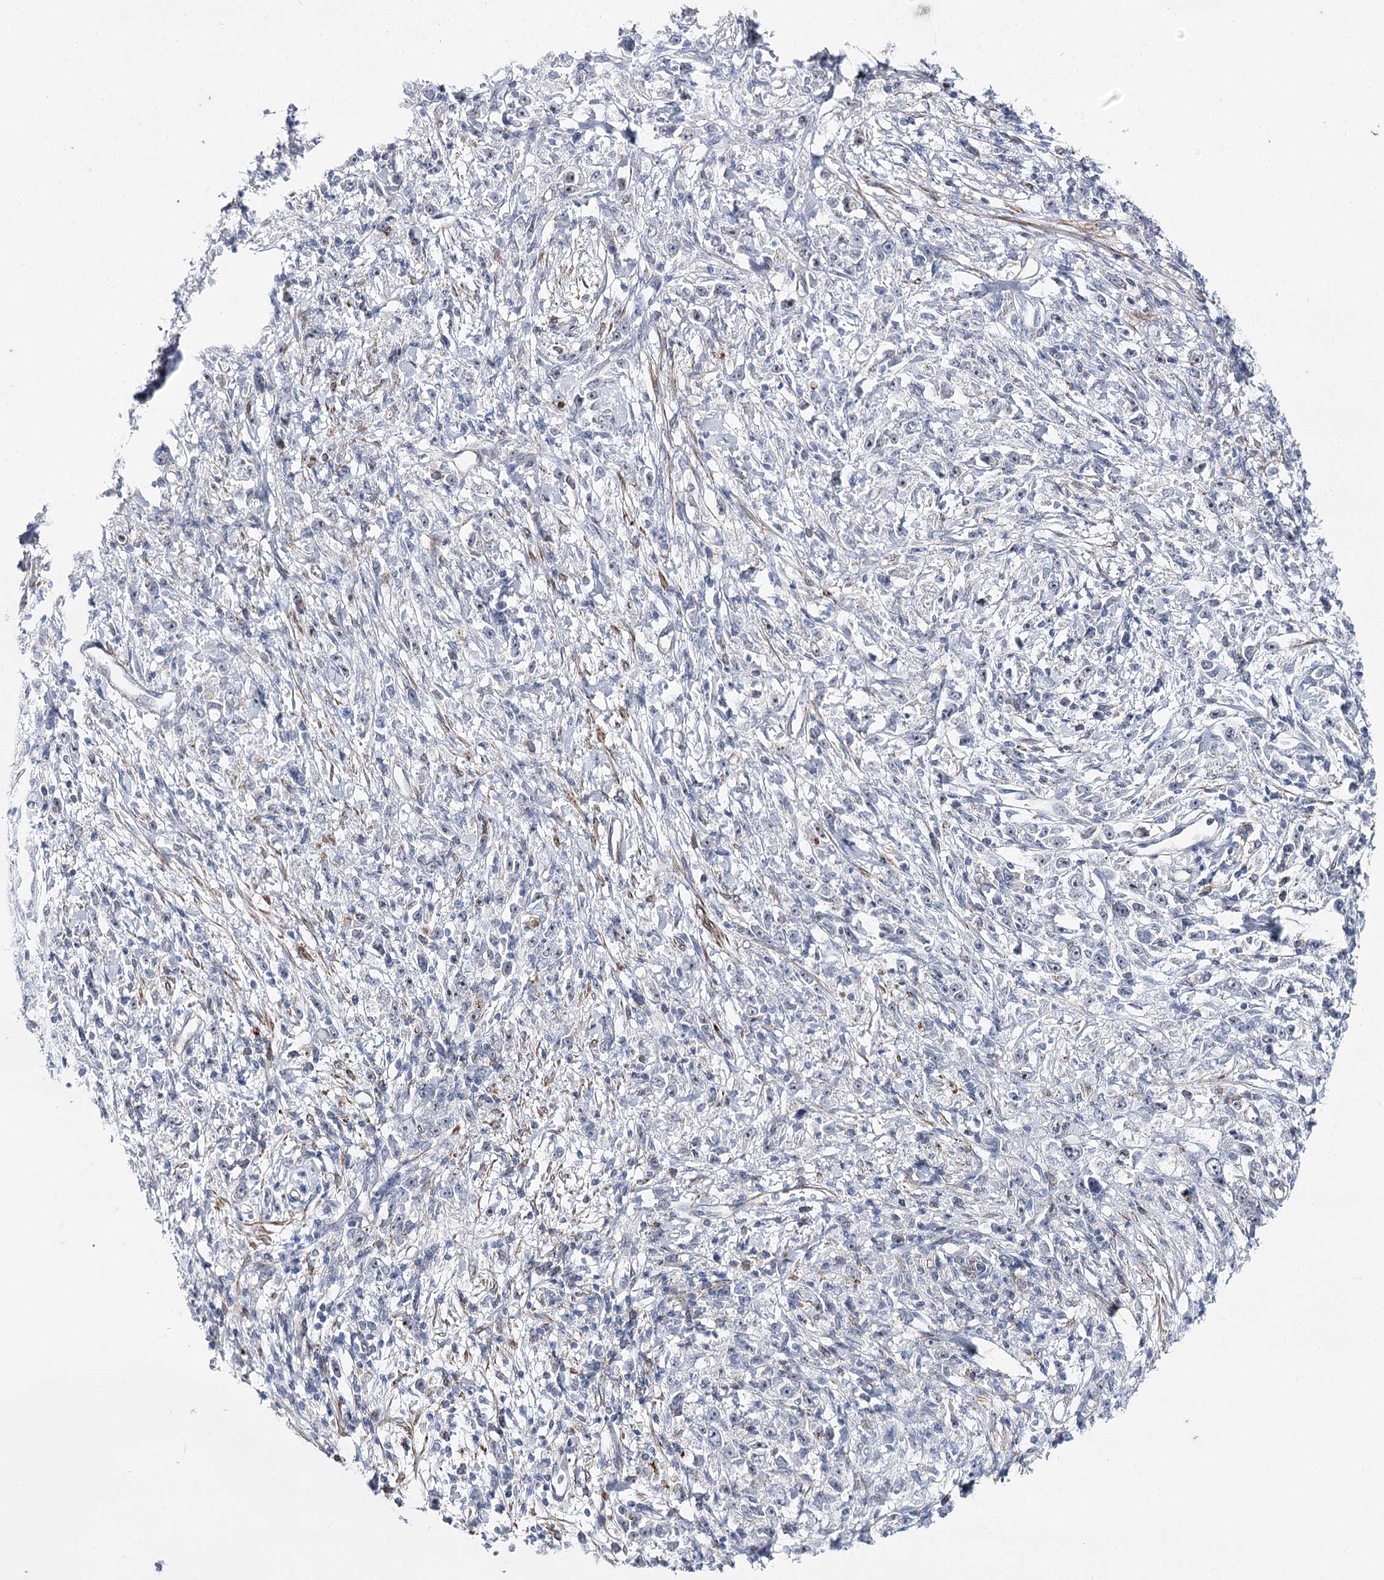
{"staining": {"intensity": "negative", "quantity": "none", "location": "none"}, "tissue": "stomach cancer", "cell_type": "Tumor cells", "image_type": "cancer", "snomed": [{"axis": "morphology", "description": "Adenocarcinoma, NOS"}, {"axis": "topography", "description": "Stomach"}], "caption": "Adenocarcinoma (stomach) was stained to show a protein in brown. There is no significant expression in tumor cells.", "gene": "AGXT2", "patient": {"sex": "female", "age": 59}}